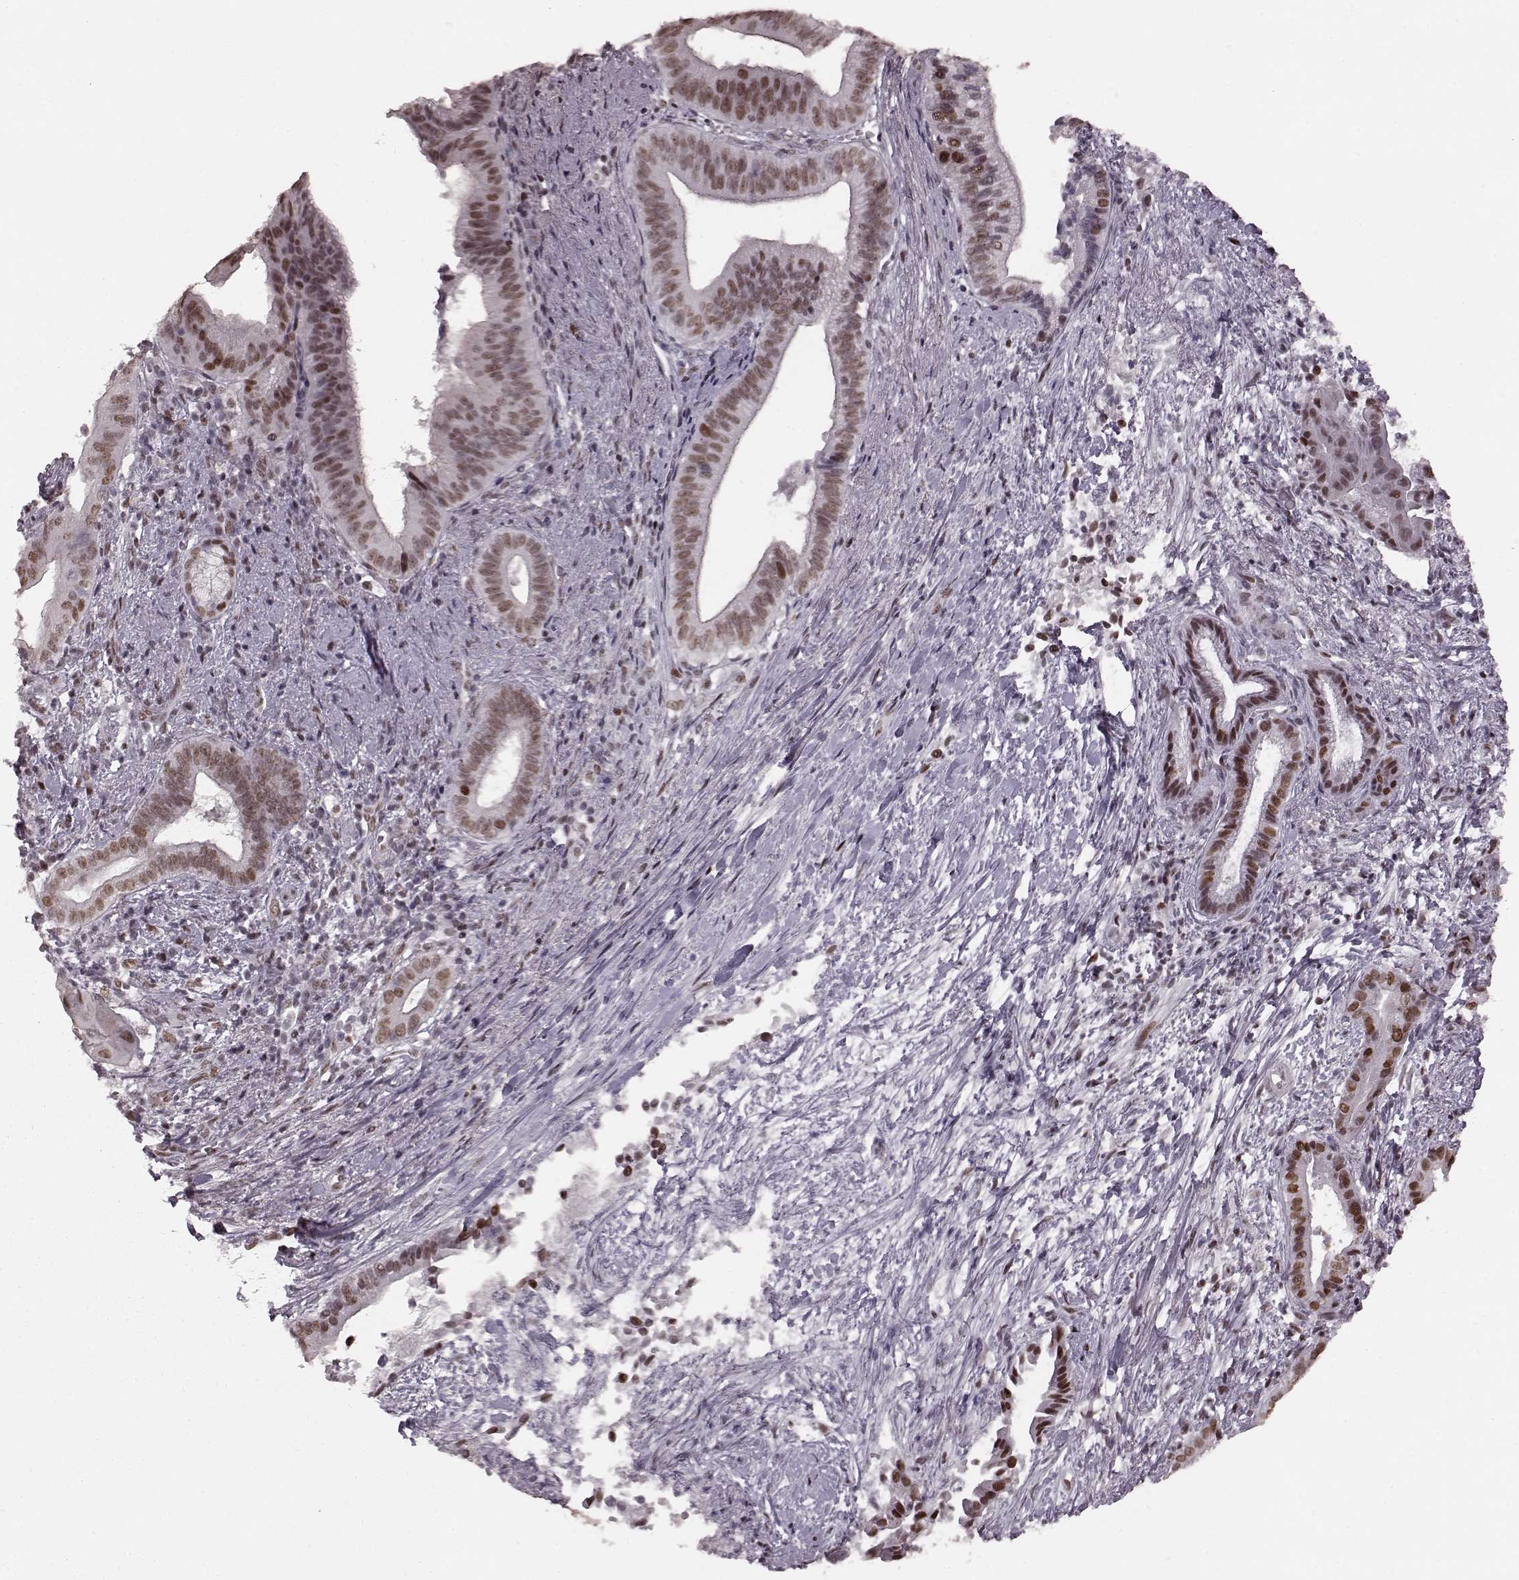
{"staining": {"intensity": "moderate", "quantity": ">75%", "location": "nuclear"}, "tissue": "pancreatic cancer", "cell_type": "Tumor cells", "image_type": "cancer", "snomed": [{"axis": "morphology", "description": "Adenocarcinoma, NOS"}, {"axis": "topography", "description": "Pancreas"}], "caption": "Immunohistochemical staining of human pancreatic cancer (adenocarcinoma) shows medium levels of moderate nuclear positivity in about >75% of tumor cells.", "gene": "NR2C1", "patient": {"sex": "male", "age": 61}}